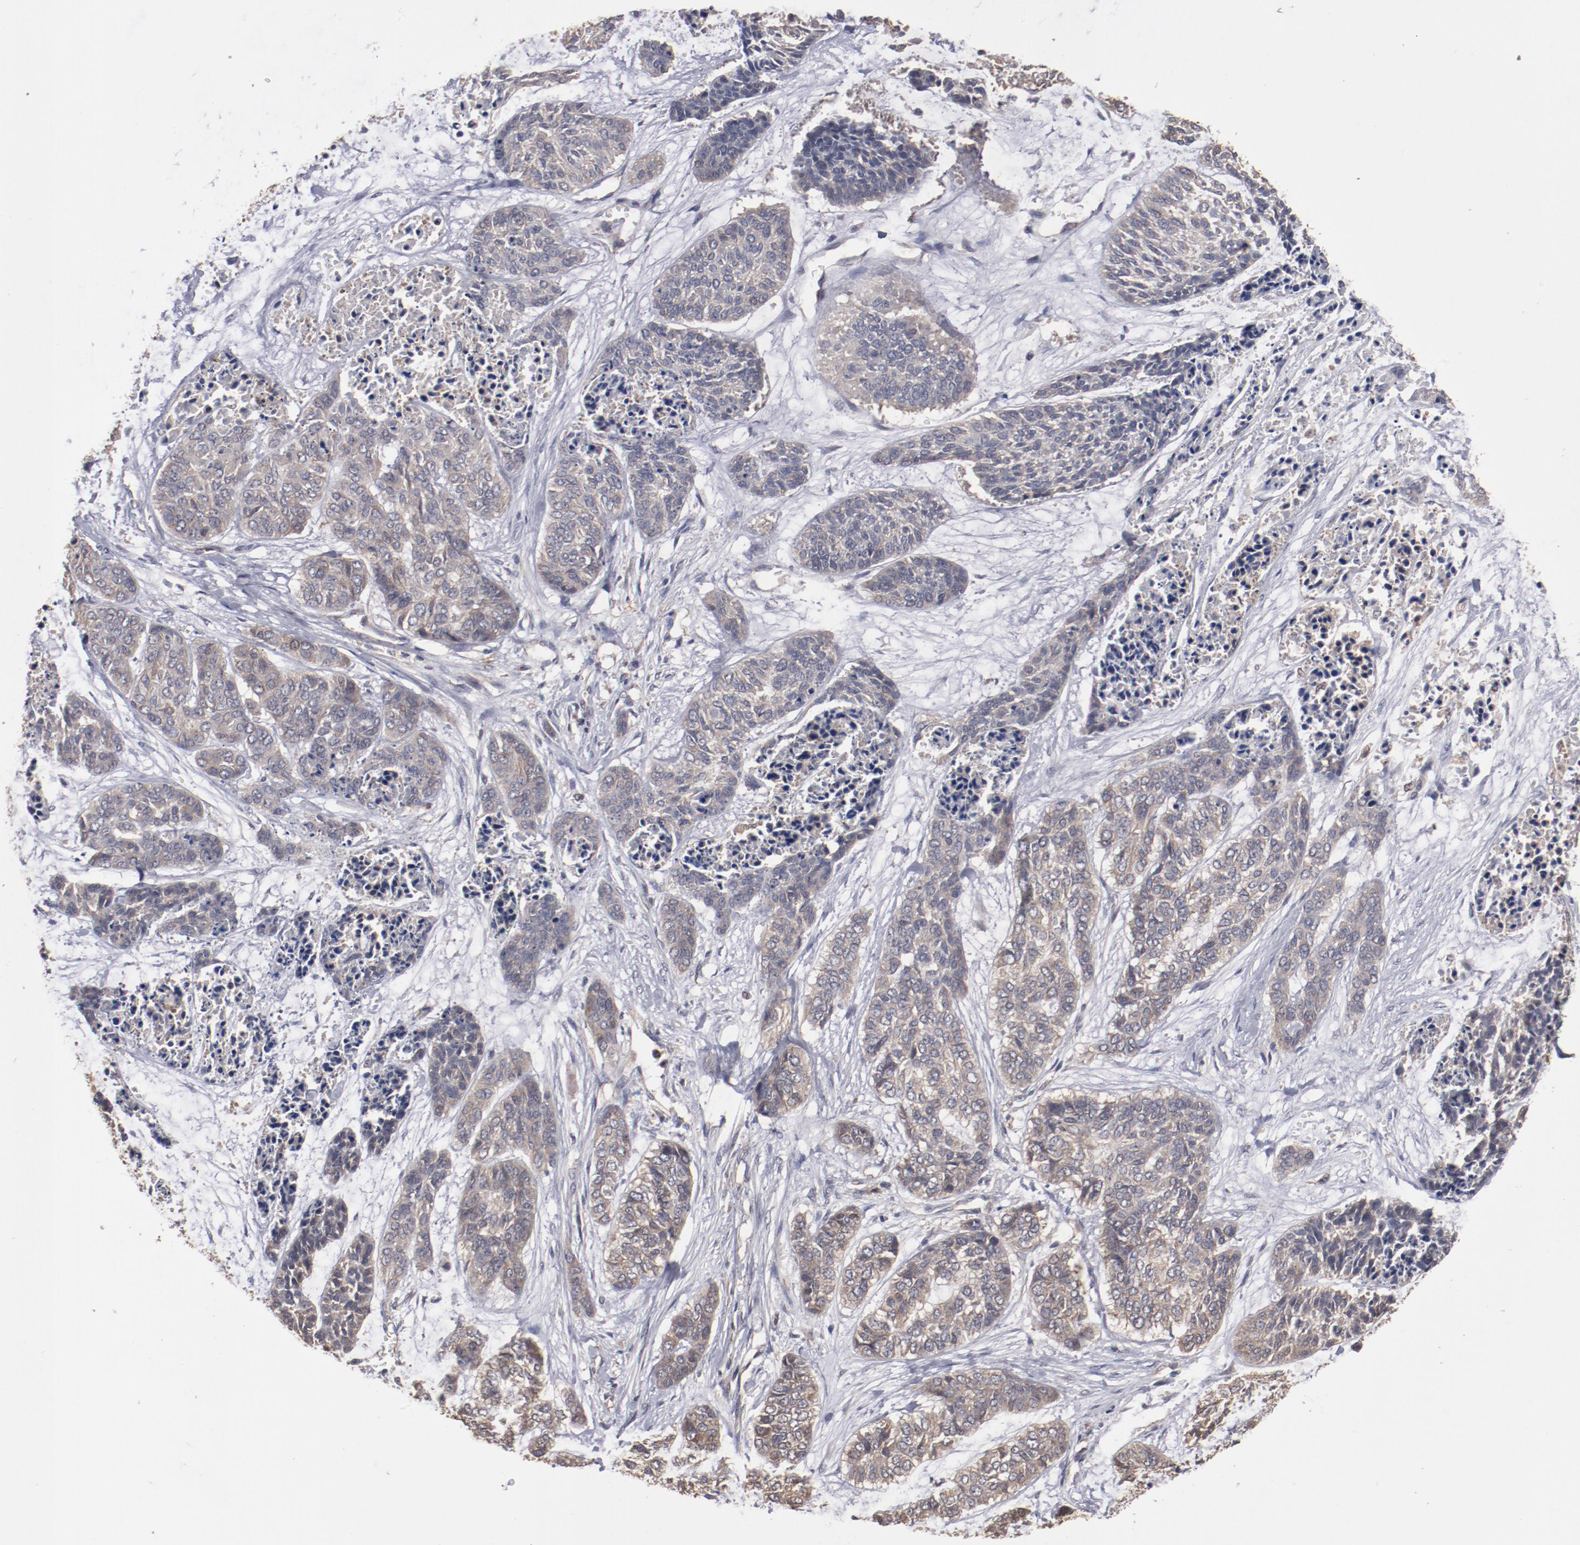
{"staining": {"intensity": "weak", "quantity": "25%-75%", "location": "cytoplasmic/membranous"}, "tissue": "skin cancer", "cell_type": "Tumor cells", "image_type": "cancer", "snomed": [{"axis": "morphology", "description": "Basal cell carcinoma"}, {"axis": "topography", "description": "Skin"}], "caption": "Skin cancer stained for a protein (brown) displays weak cytoplasmic/membranous positive expression in approximately 25%-75% of tumor cells.", "gene": "DNAAF2", "patient": {"sex": "female", "age": 64}}